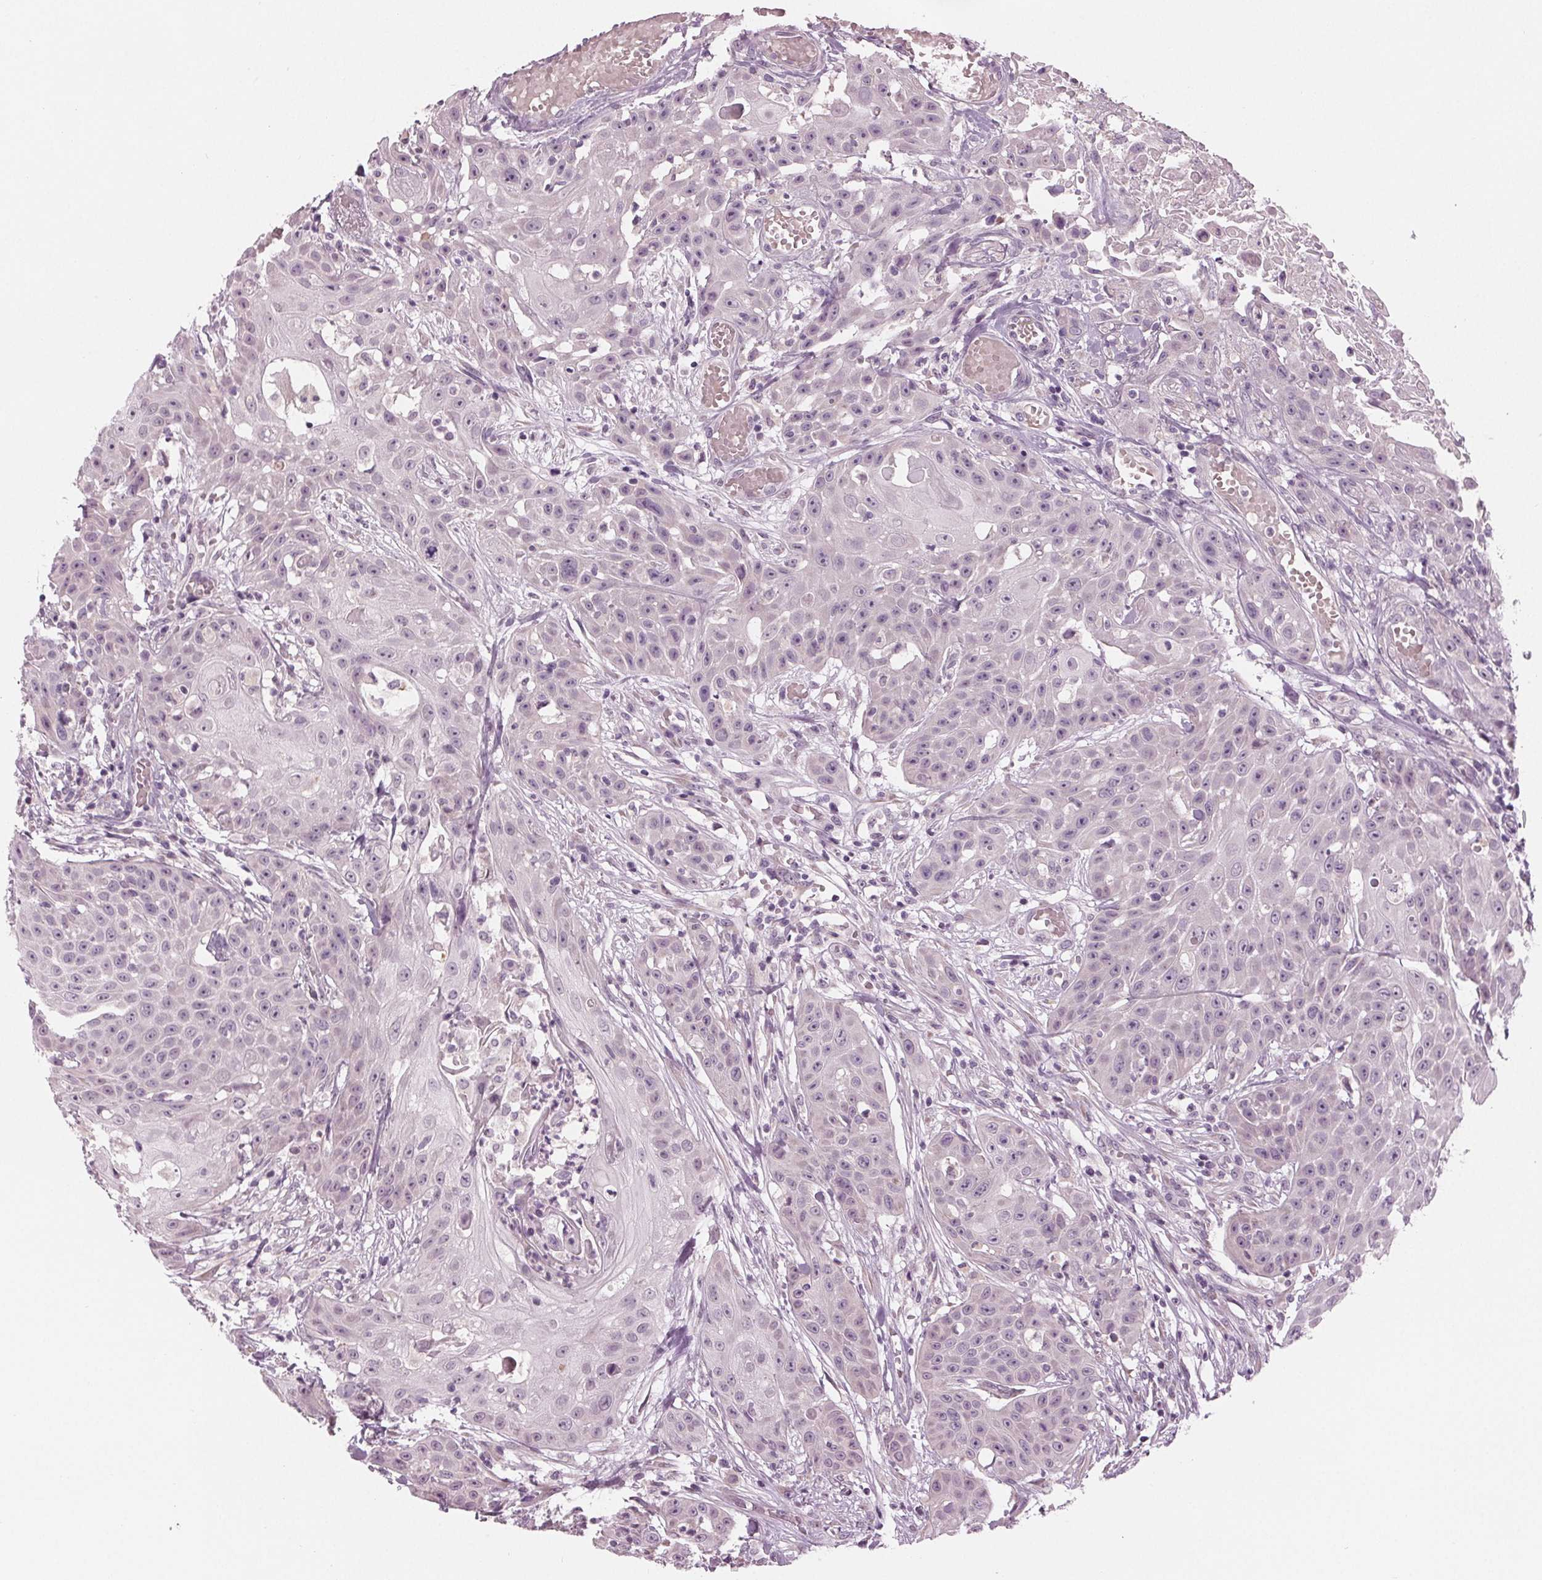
{"staining": {"intensity": "negative", "quantity": "none", "location": "none"}, "tissue": "head and neck cancer", "cell_type": "Tumor cells", "image_type": "cancer", "snomed": [{"axis": "morphology", "description": "Squamous cell carcinoma, NOS"}, {"axis": "topography", "description": "Oral tissue"}, {"axis": "topography", "description": "Head-Neck"}], "caption": "Tumor cells show no significant protein positivity in head and neck cancer. The staining is performed using DAB (3,3'-diaminobenzidine) brown chromogen with nuclei counter-stained in using hematoxylin.", "gene": "PRAP1", "patient": {"sex": "female", "age": 55}}